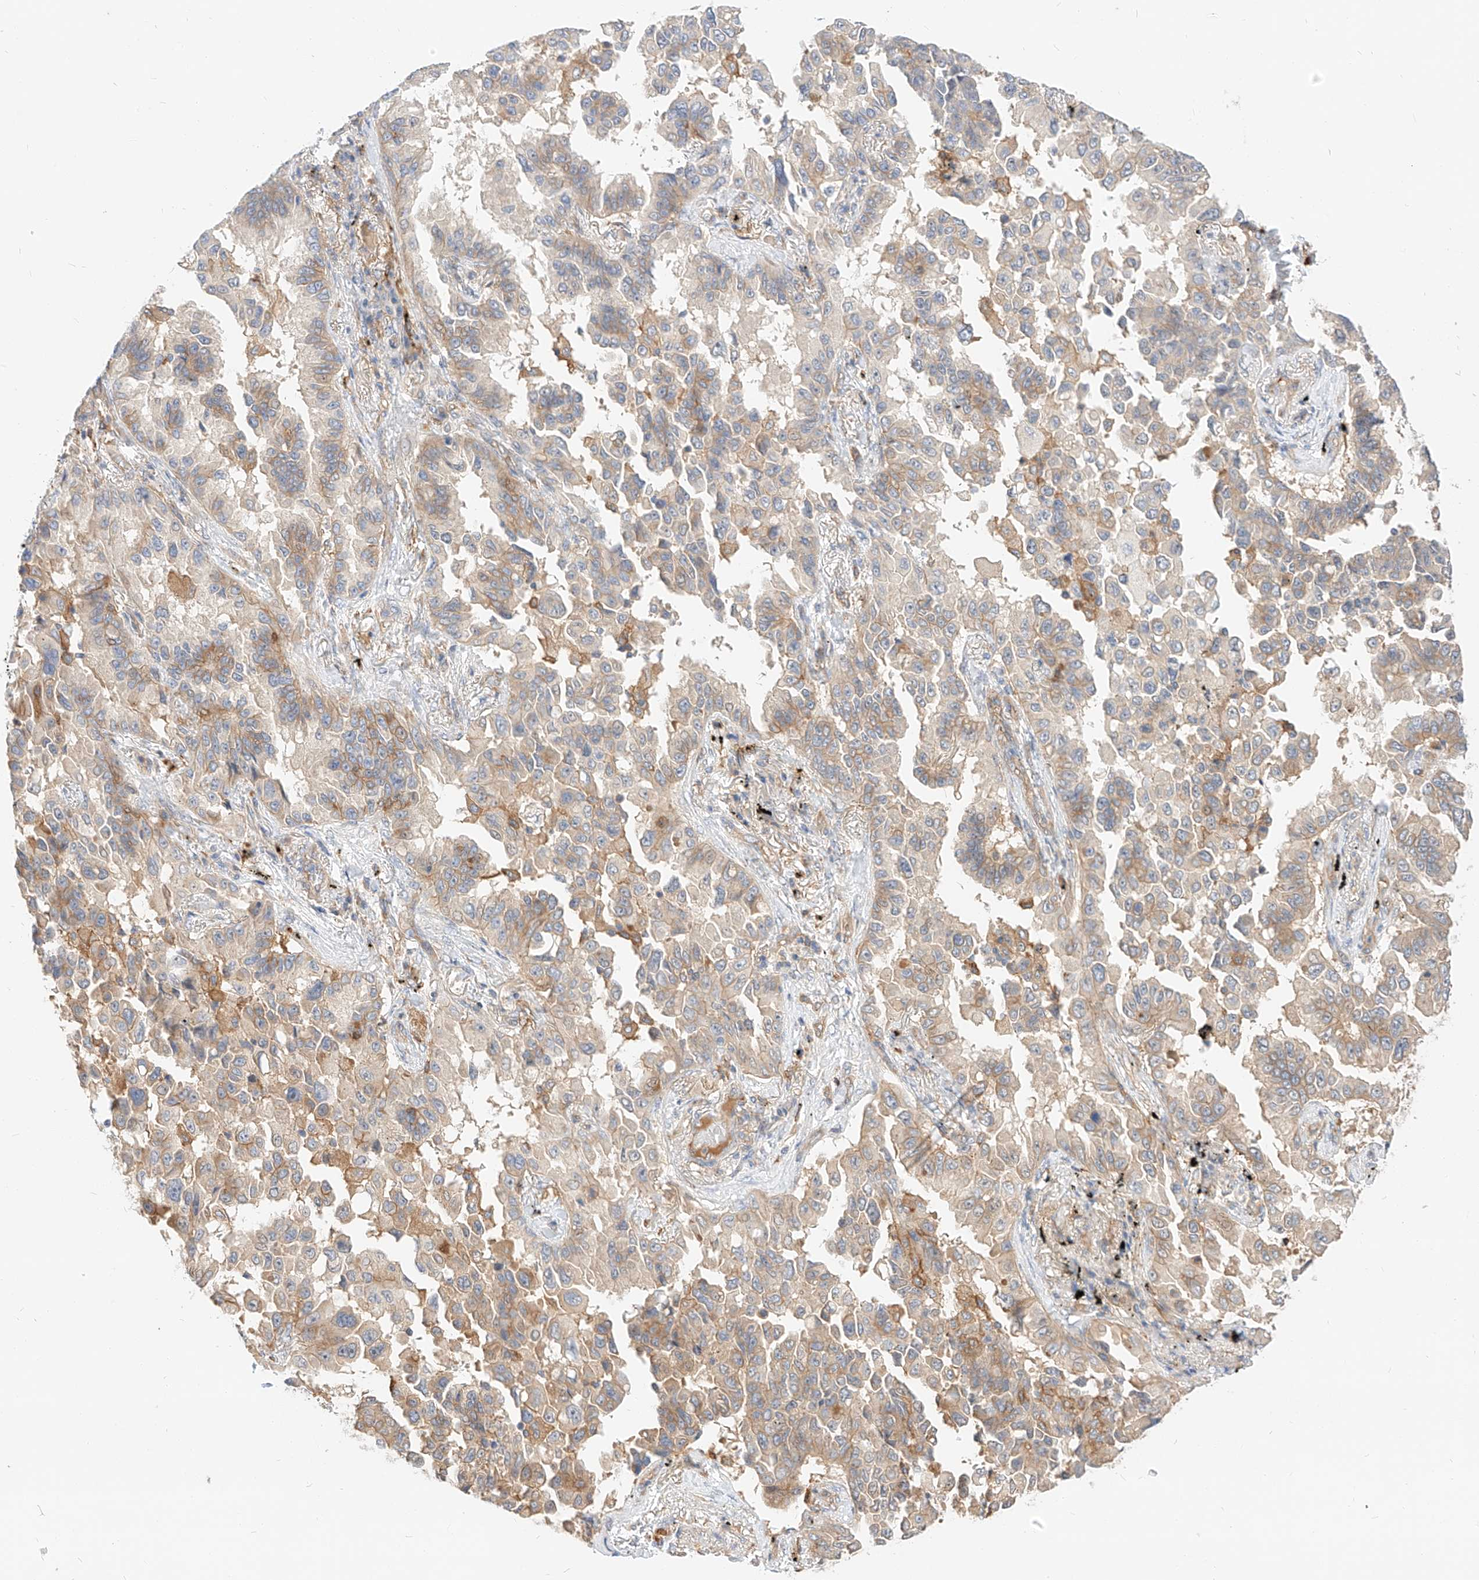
{"staining": {"intensity": "weak", "quantity": "25%-75%", "location": "cytoplasmic/membranous"}, "tissue": "lung cancer", "cell_type": "Tumor cells", "image_type": "cancer", "snomed": [{"axis": "morphology", "description": "Adenocarcinoma, NOS"}, {"axis": "topography", "description": "Lung"}], "caption": "About 25%-75% of tumor cells in lung cancer (adenocarcinoma) exhibit weak cytoplasmic/membranous protein positivity as visualized by brown immunohistochemical staining.", "gene": "NFAM1", "patient": {"sex": "female", "age": 67}}